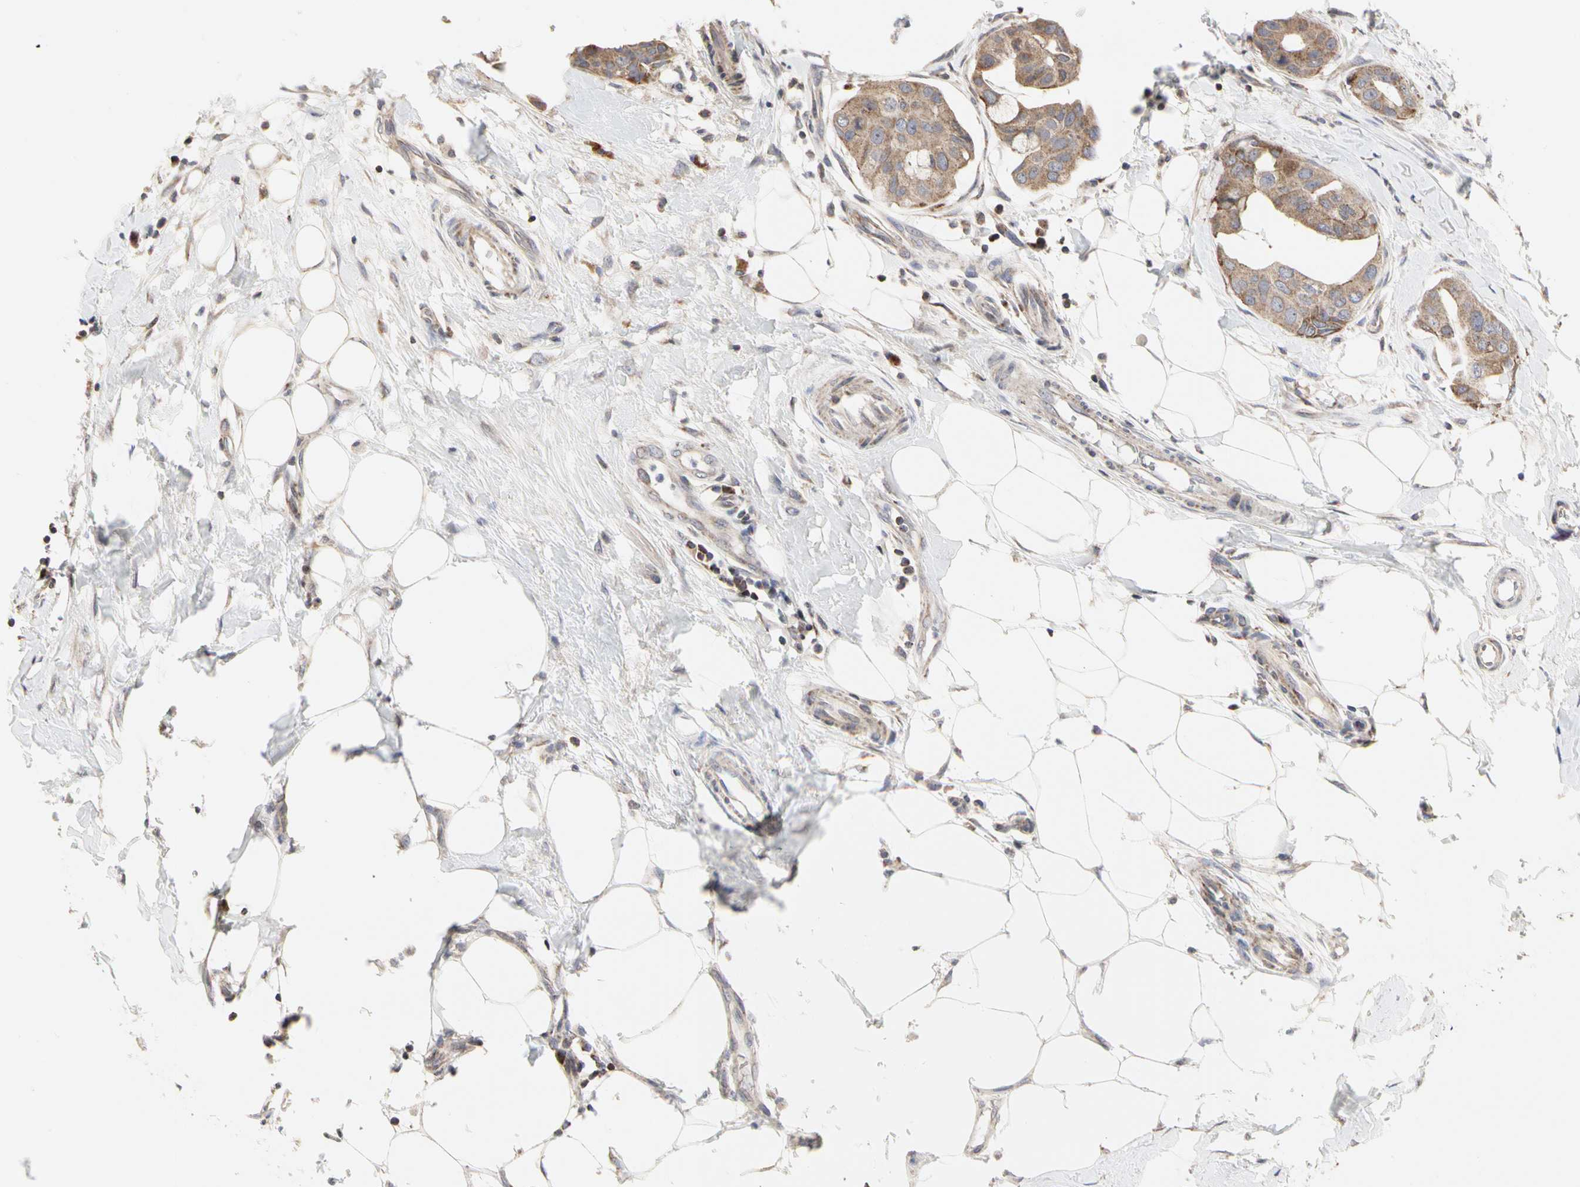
{"staining": {"intensity": "moderate", "quantity": ">75%", "location": "cytoplasmic/membranous"}, "tissue": "breast cancer", "cell_type": "Tumor cells", "image_type": "cancer", "snomed": [{"axis": "morphology", "description": "Duct carcinoma"}, {"axis": "topography", "description": "Breast"}], "caption": "Brown immunohistochemical staining in human breast intraductal carcinoma demonstrates moderate cytoplasmic/membranous staining in approximately >75% of tumor cells.", "gene": "TSKU", "patient": {"sex": "female", "age": 40}}